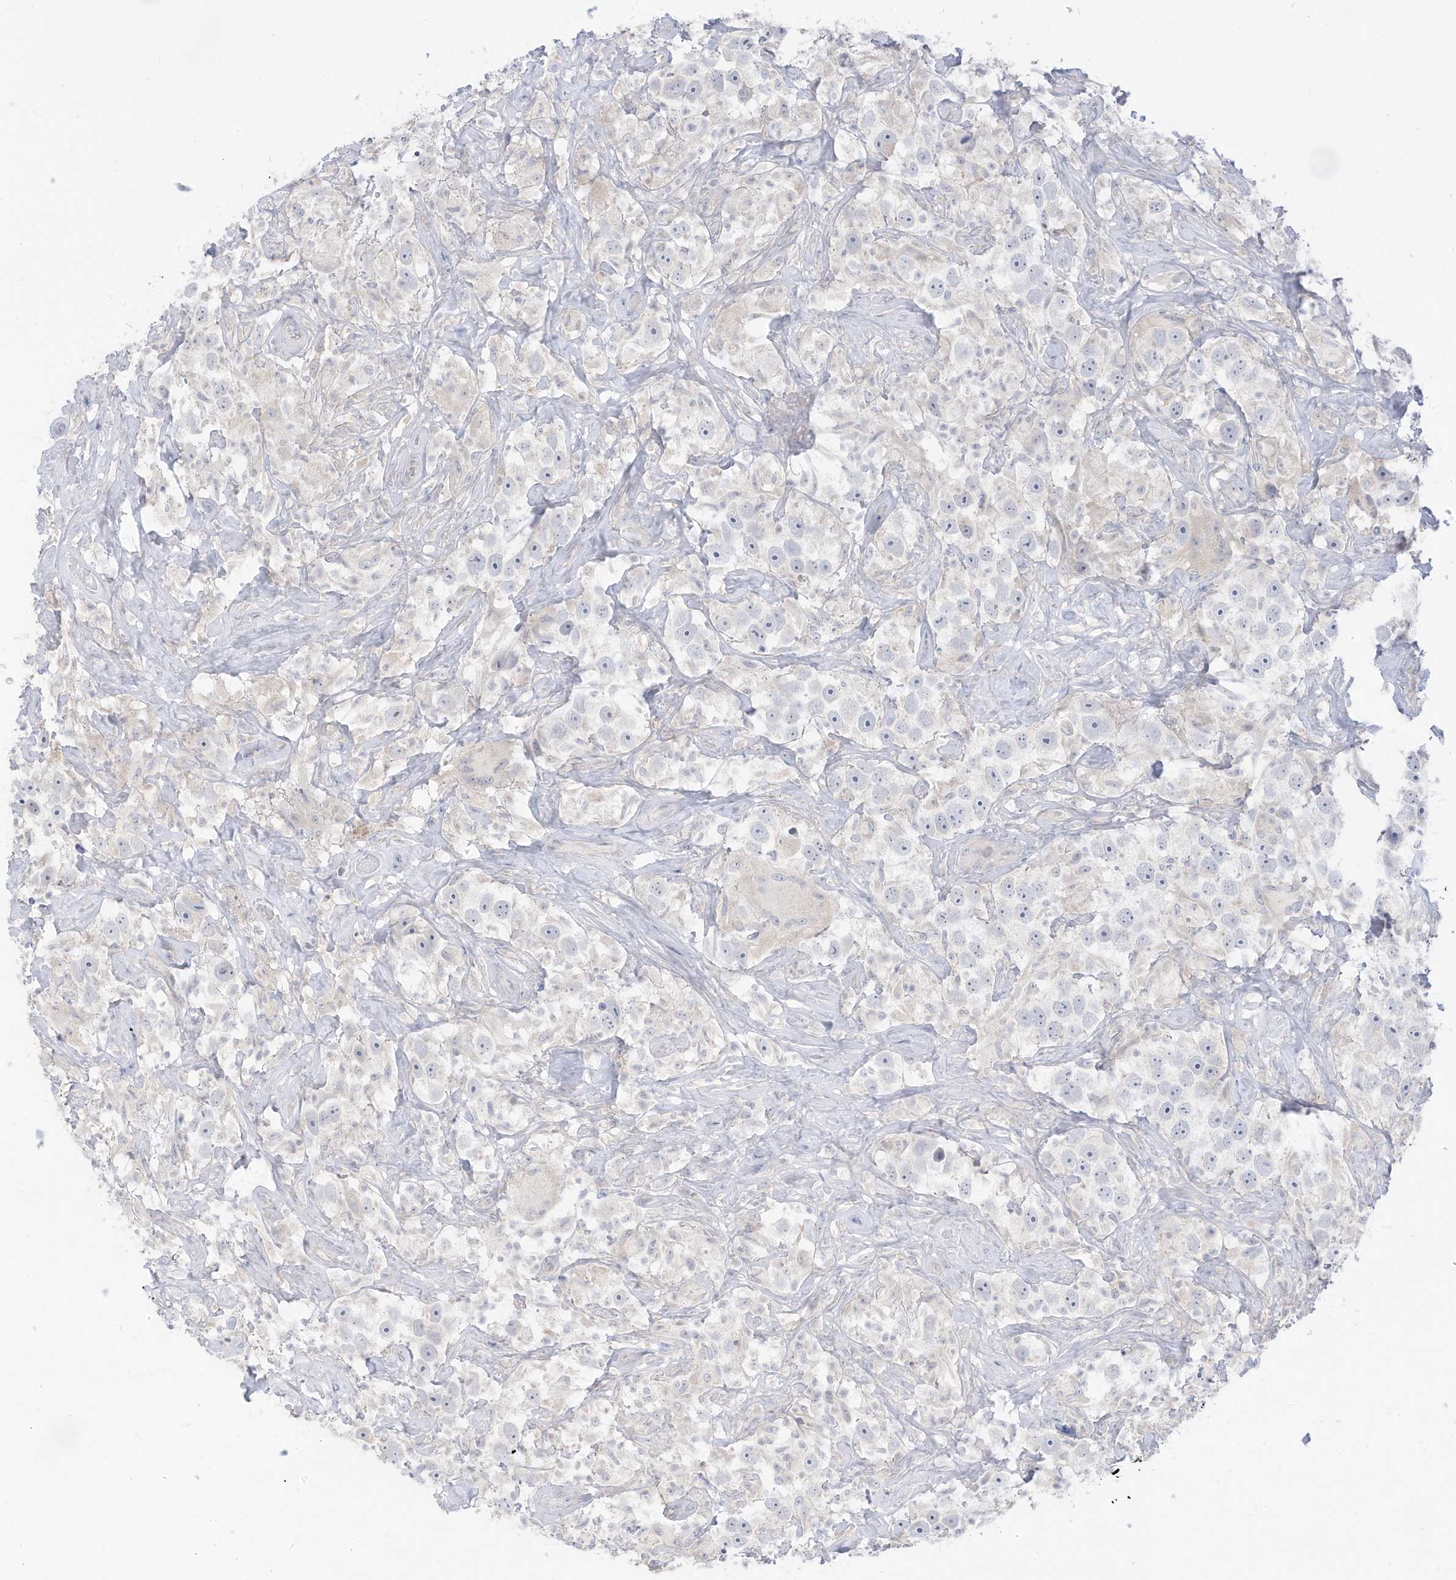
{"staining": {"intensity": "negative", "quantity": "none", "location": "none"}, "tissue": "testis cancer", "cell_type": "Tumor cells", "image_type": "cancer", "snomed": [{"axis": "morphology", "description": "Seminoma, NOS"}, {"axis": "topography", "description": "Testis"}], "caption": "The image exhibits no significant positivity in tumor cells of testis cancer.", "gene": "OGT", "patient": {"sex": "male", "age": 49}}